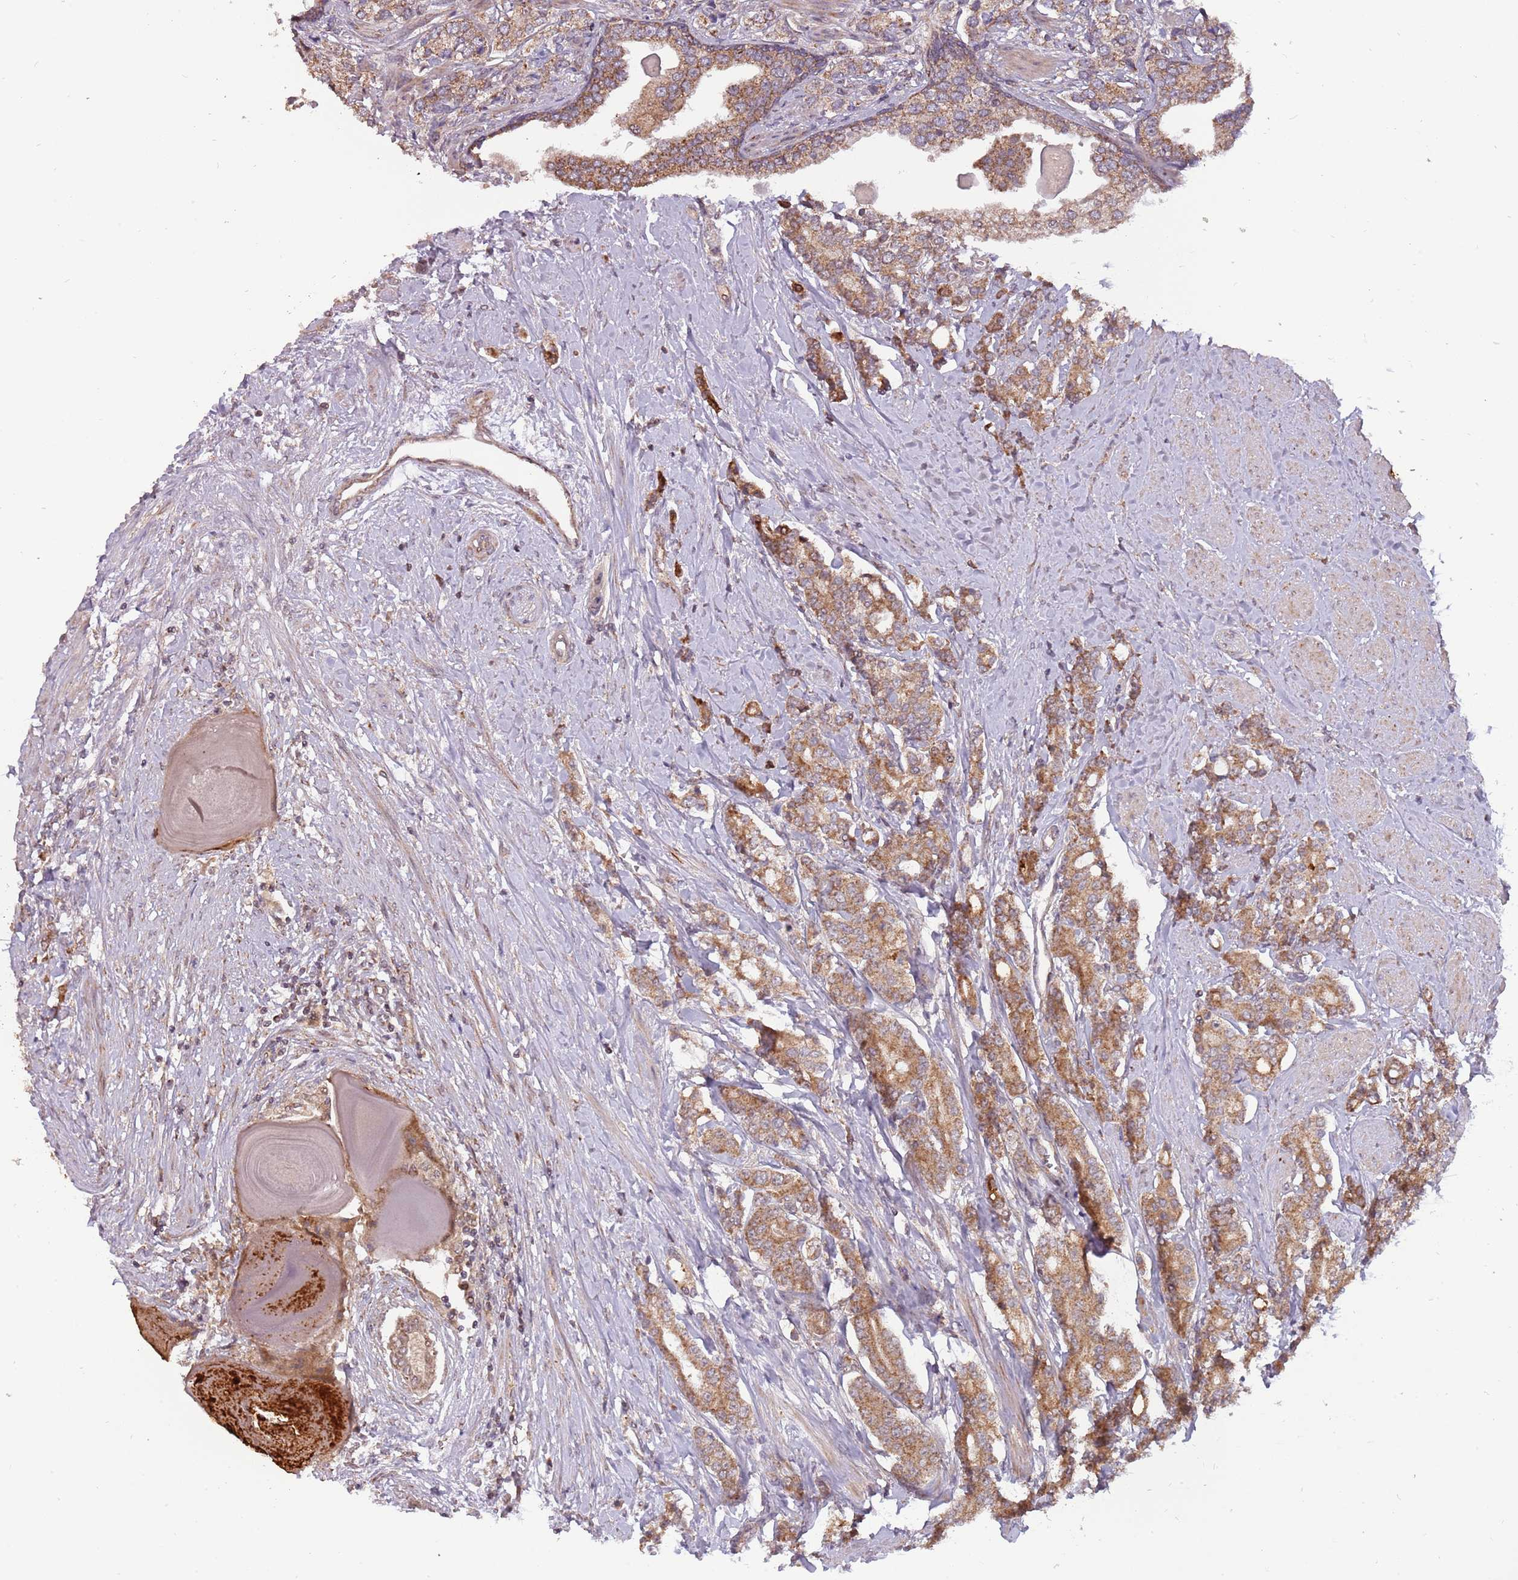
{"staining": {"intensity": "moderate", "quantity": ">75%", "location": "cytoplasmic/membranous"}, "tissue": "prostate cancer", "cell_type": "Tumor cells", "image_type": "cancer", "snomed": [{"axis": "morphology", "description": "Adenocarcinoma, High grade"}, {"axis": "topography", "description": "Prostate"}], "caption": "This image shows immunohistochemistry staining of human high-grade adenocarcinoma (prostate), with medium moderate cytoplasmic/membranous expression in approximately >75% of tumor cells.", "gene": "RNF181", "patient": {"sex": "male", "age": 62}}